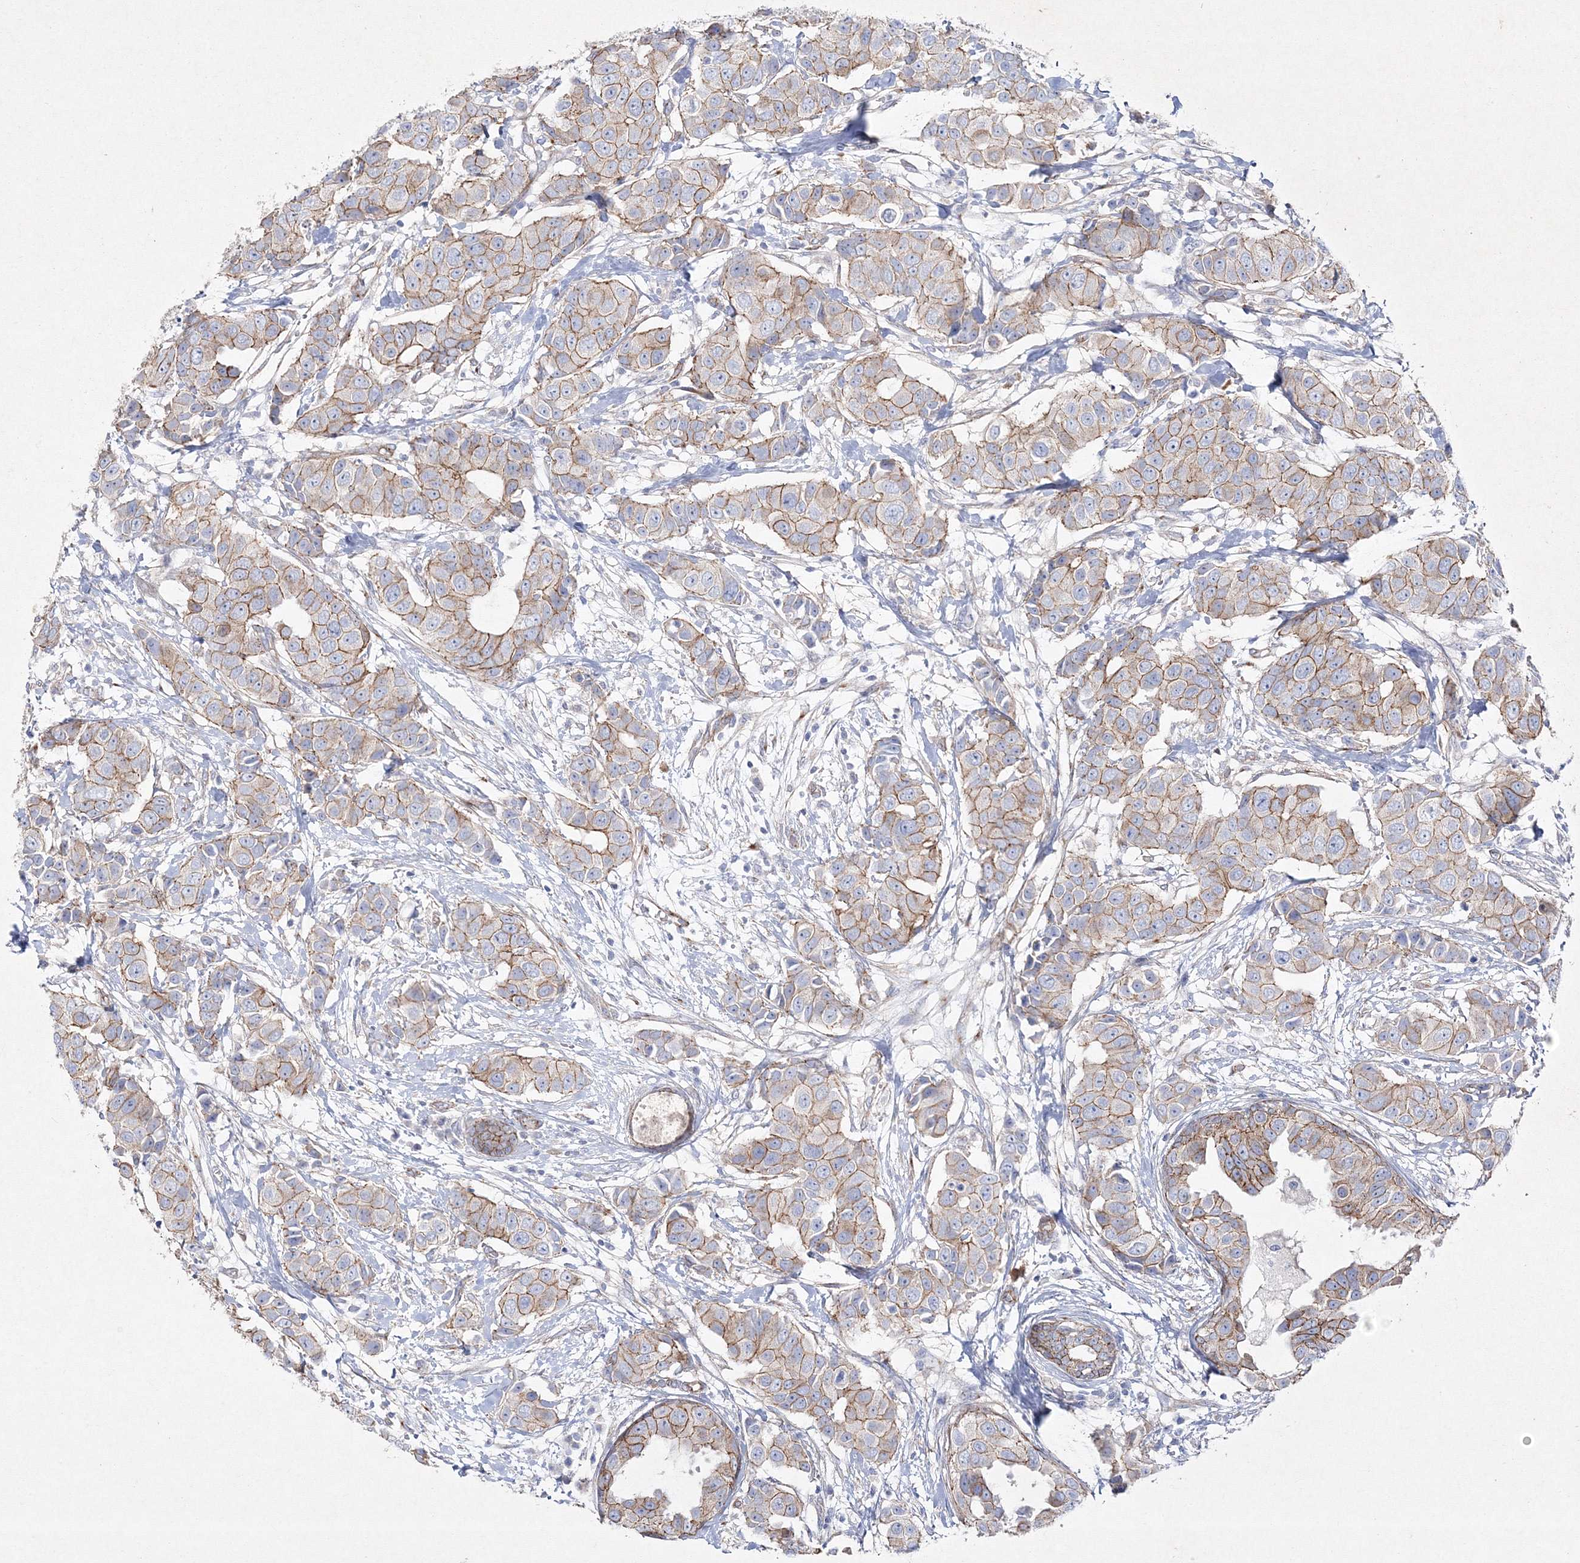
{"staining": {"intensity": "moderate", "quantity": ">75%", "location": "cytoplasmic/membranous"}, "tissue": "breast cancer", "cell_type": "Tumor cells", "image_type": "cancer", "snomed": [{"axis": "morphology", "description": "Normal tissue, NOS"}, {"axis": "morphology", "description": "Duct carcinoma"}, {"axis": "topography", "description": "Breast"}], "caption": "Protein expression analysis of breast cancer exhibits moderate cytoplasmic/membranous expression in approximately >75% of tumor cells.", "gene": "NAA40", "patient": {"sex": "female", "age": 39}}